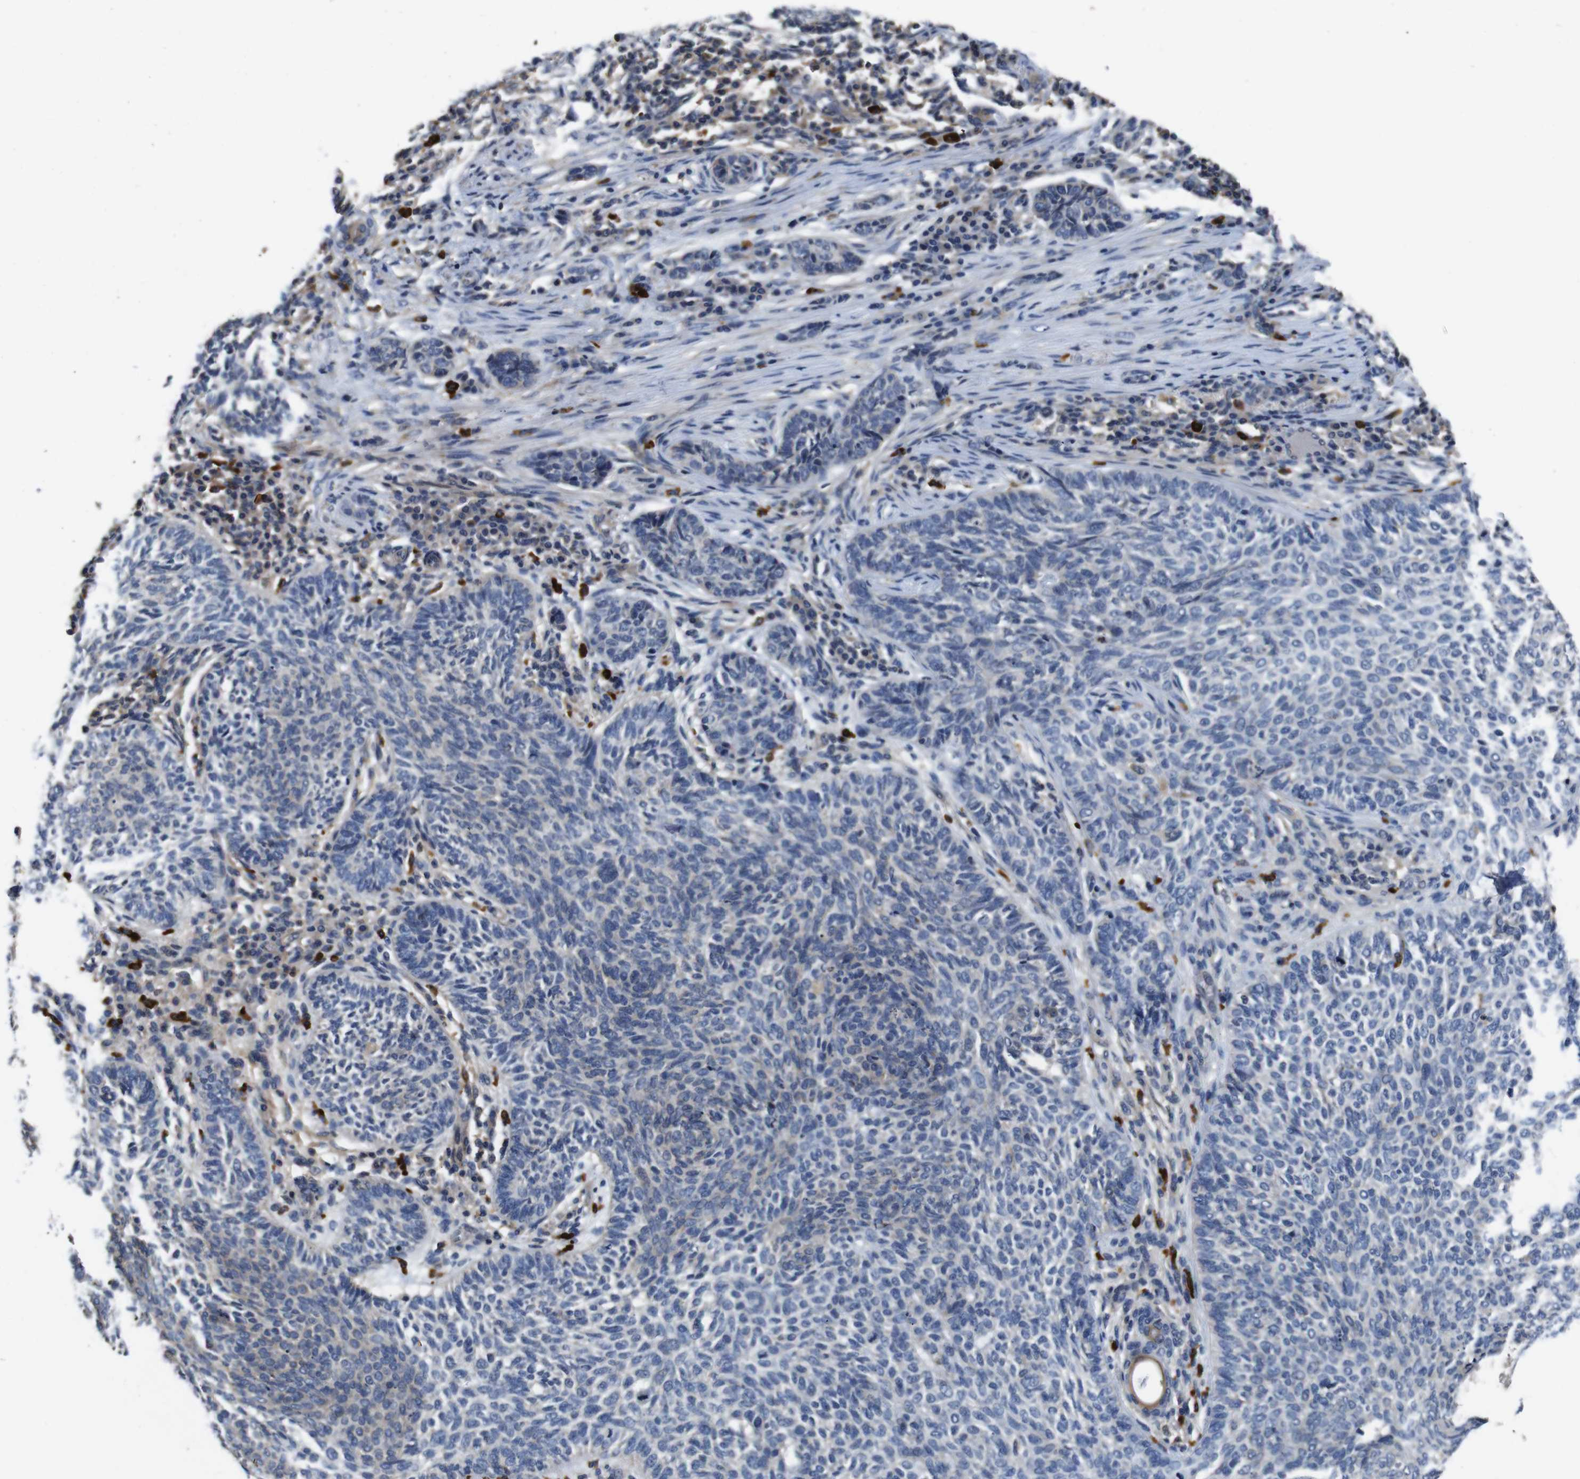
{"staining": {"intensity": "negative", "quantity": "none", "location": "none"}, "tissue": "skin cancer", "cell_type": "Tumor cells", "image_type": "cancer", "snomed": [{"axis": "morphology", "description": "Basal cell carcinoma"}, {"axis": "topography", "description": "Skin"}], "caption": "Skin basal cell carcinoma was stained to show a protein in brown. There is no significant expression in tumor cells.", "gene": "GLIPR1", "patient": {"sex": "male", "age": 87}}